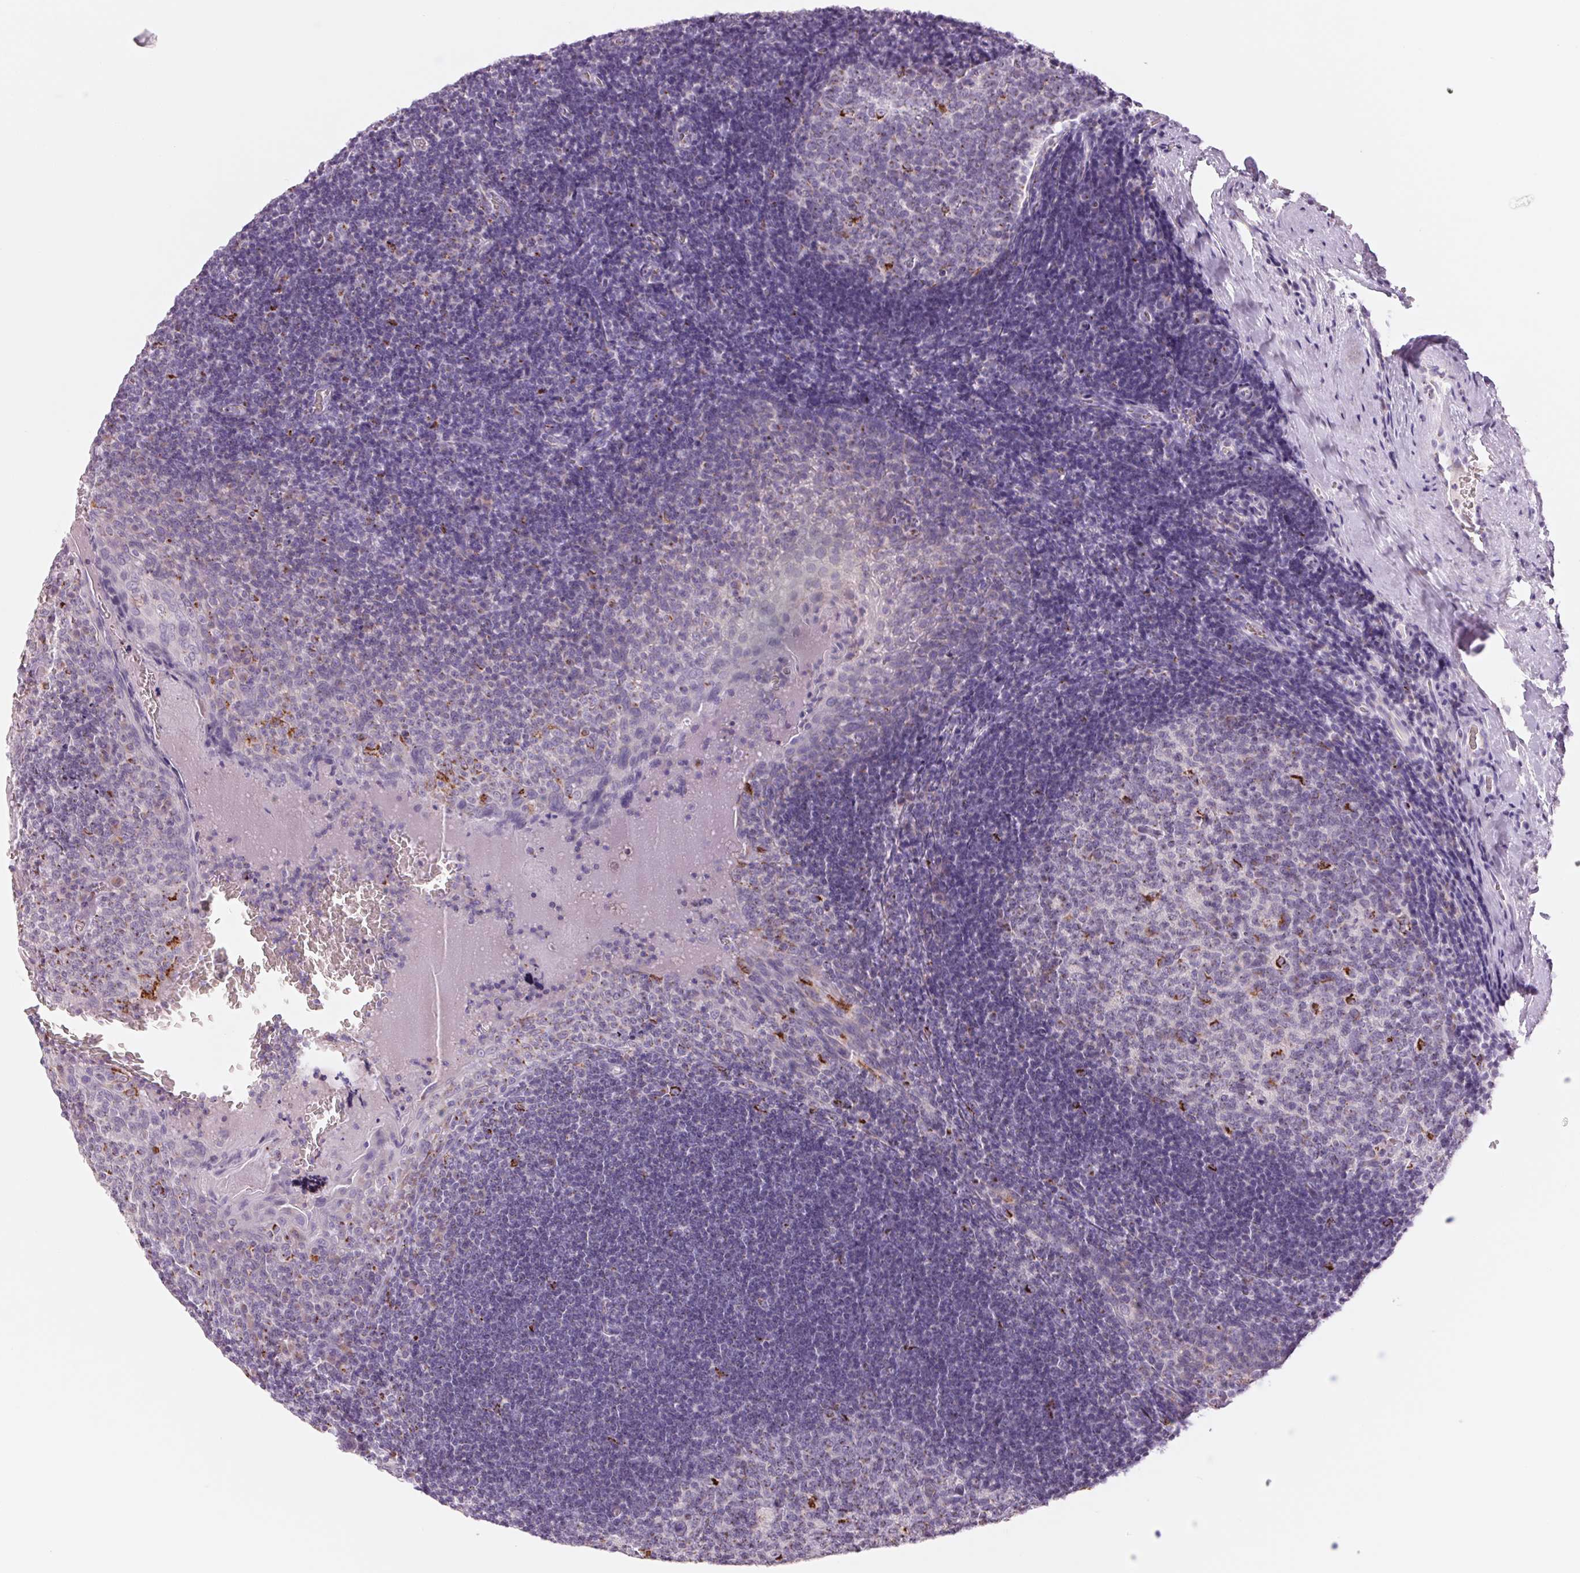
{"staining": {"intensity": "strong", "quantity": "<25%", "location": "cytoplasmic/membranous"}, "tissue": "tonsil", "cell_type": "Germinal center cells", "image_type": "normal", "snomed": [{"axis": "morphology", "description": "Normal tissue, NOS"}, {"axis": "morphology", "description": "Inflammation, NOS"}, {"axis": "topography", "description": "Tonsil"}], "caption": "Approximately <25% of germinal center cells in unremarkable human tonsil exhibit strong cytoplasmic/membranous protein staining as visualized by brown immunohistochemical staining.", "gene": "GALNT7", "patient": {"sex": "female", "age": 31}}